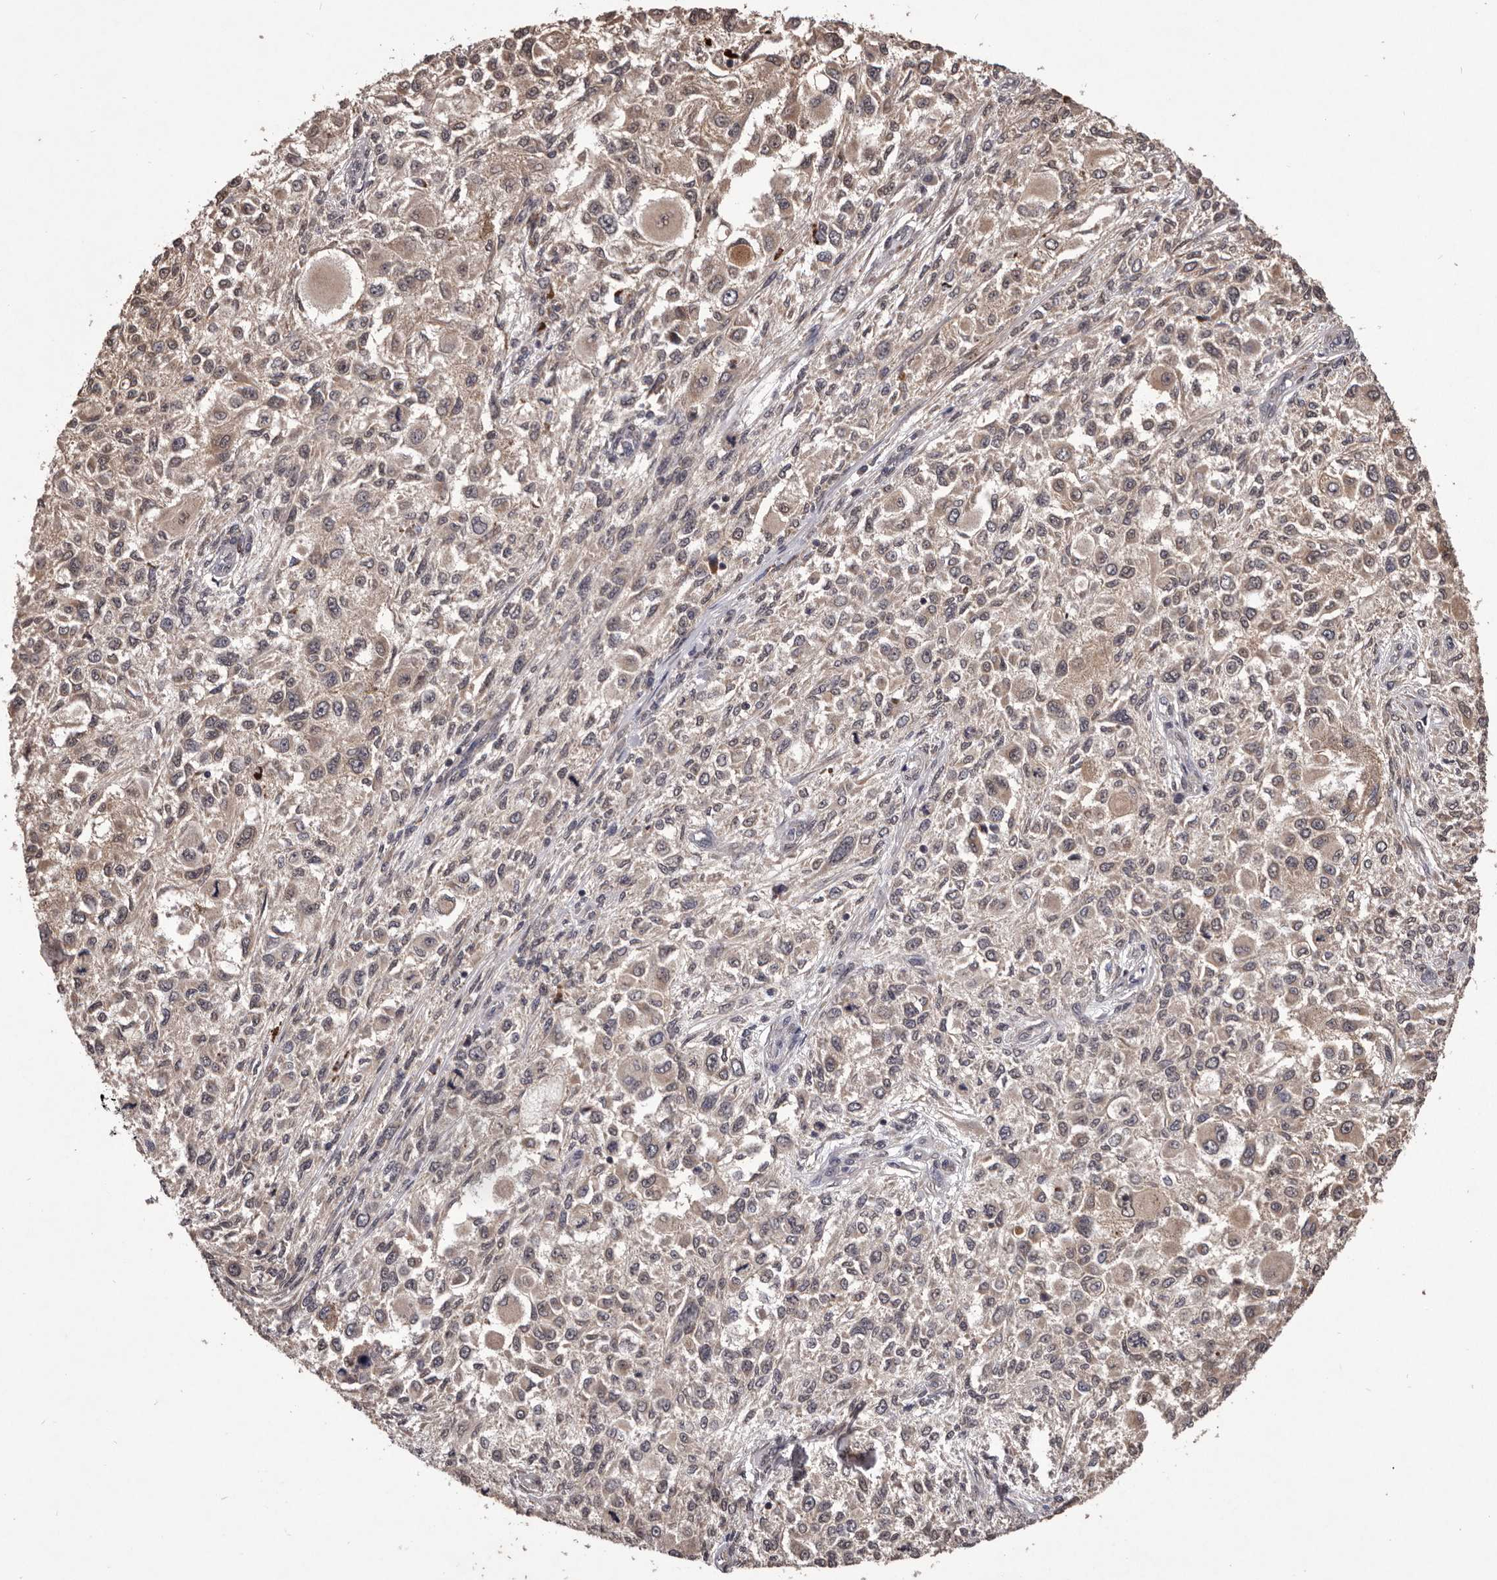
{"staining": {"intensity": "weak", "quantity": "<25%", "location": "cytoplasmic/membranous"}, "tissue": "melanoma", "cell_type": "Tumor cells", "image_type": "cancer", "snomed": [{"axis": "morphology", "description": "Necrosis, NOS"}, {"axis": "morphology", "description": "Malignant melanoma, NOS"}, {"axis": "topography", "description": "Skin"}], "caption": "An IHC micrograph of melanoma is shown. There is no staining in tumor cells of melanoma.", "gene": "CELF3", "patient": {"sex": "female", "age": 87}}